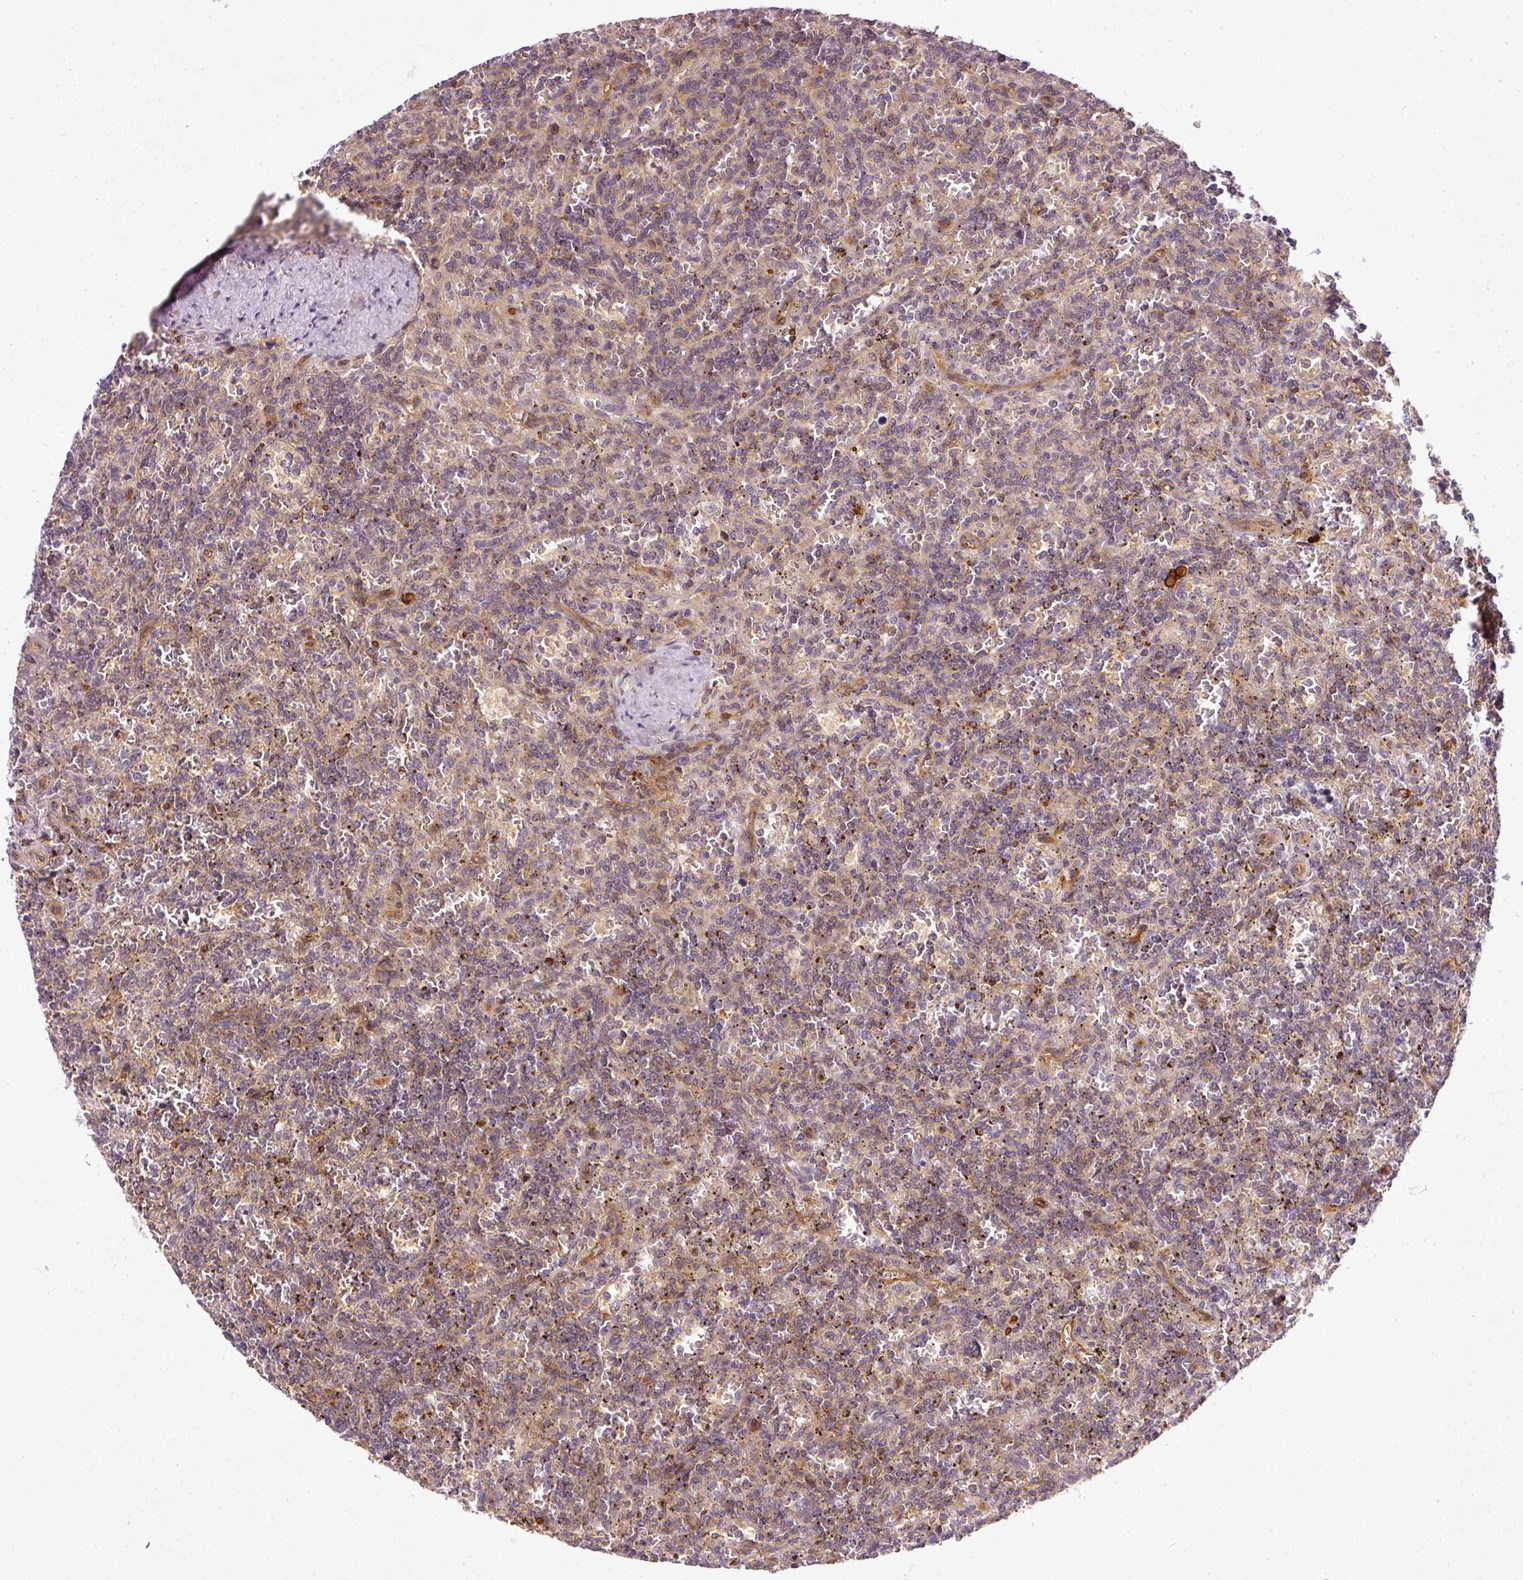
{"staining": {"intensity": "negative", "quantity": "none", "location": "none"}, "tissue": "lymphoma", "cell_type": "Tumor cells", "image_type": "cancer", "snomed": [{"axis": "morphology", "description": "Malignant lymphoma, non-Hodgkin's type, Low grade"}, {"axis": "topography", "description": "Spleen"}], "caption": "Immunohistochemistry of lymphoma demonstrates no expression in tumor cells.", "gene": "MIF4GD", "patient": {"sex": "male", "age": 73}}